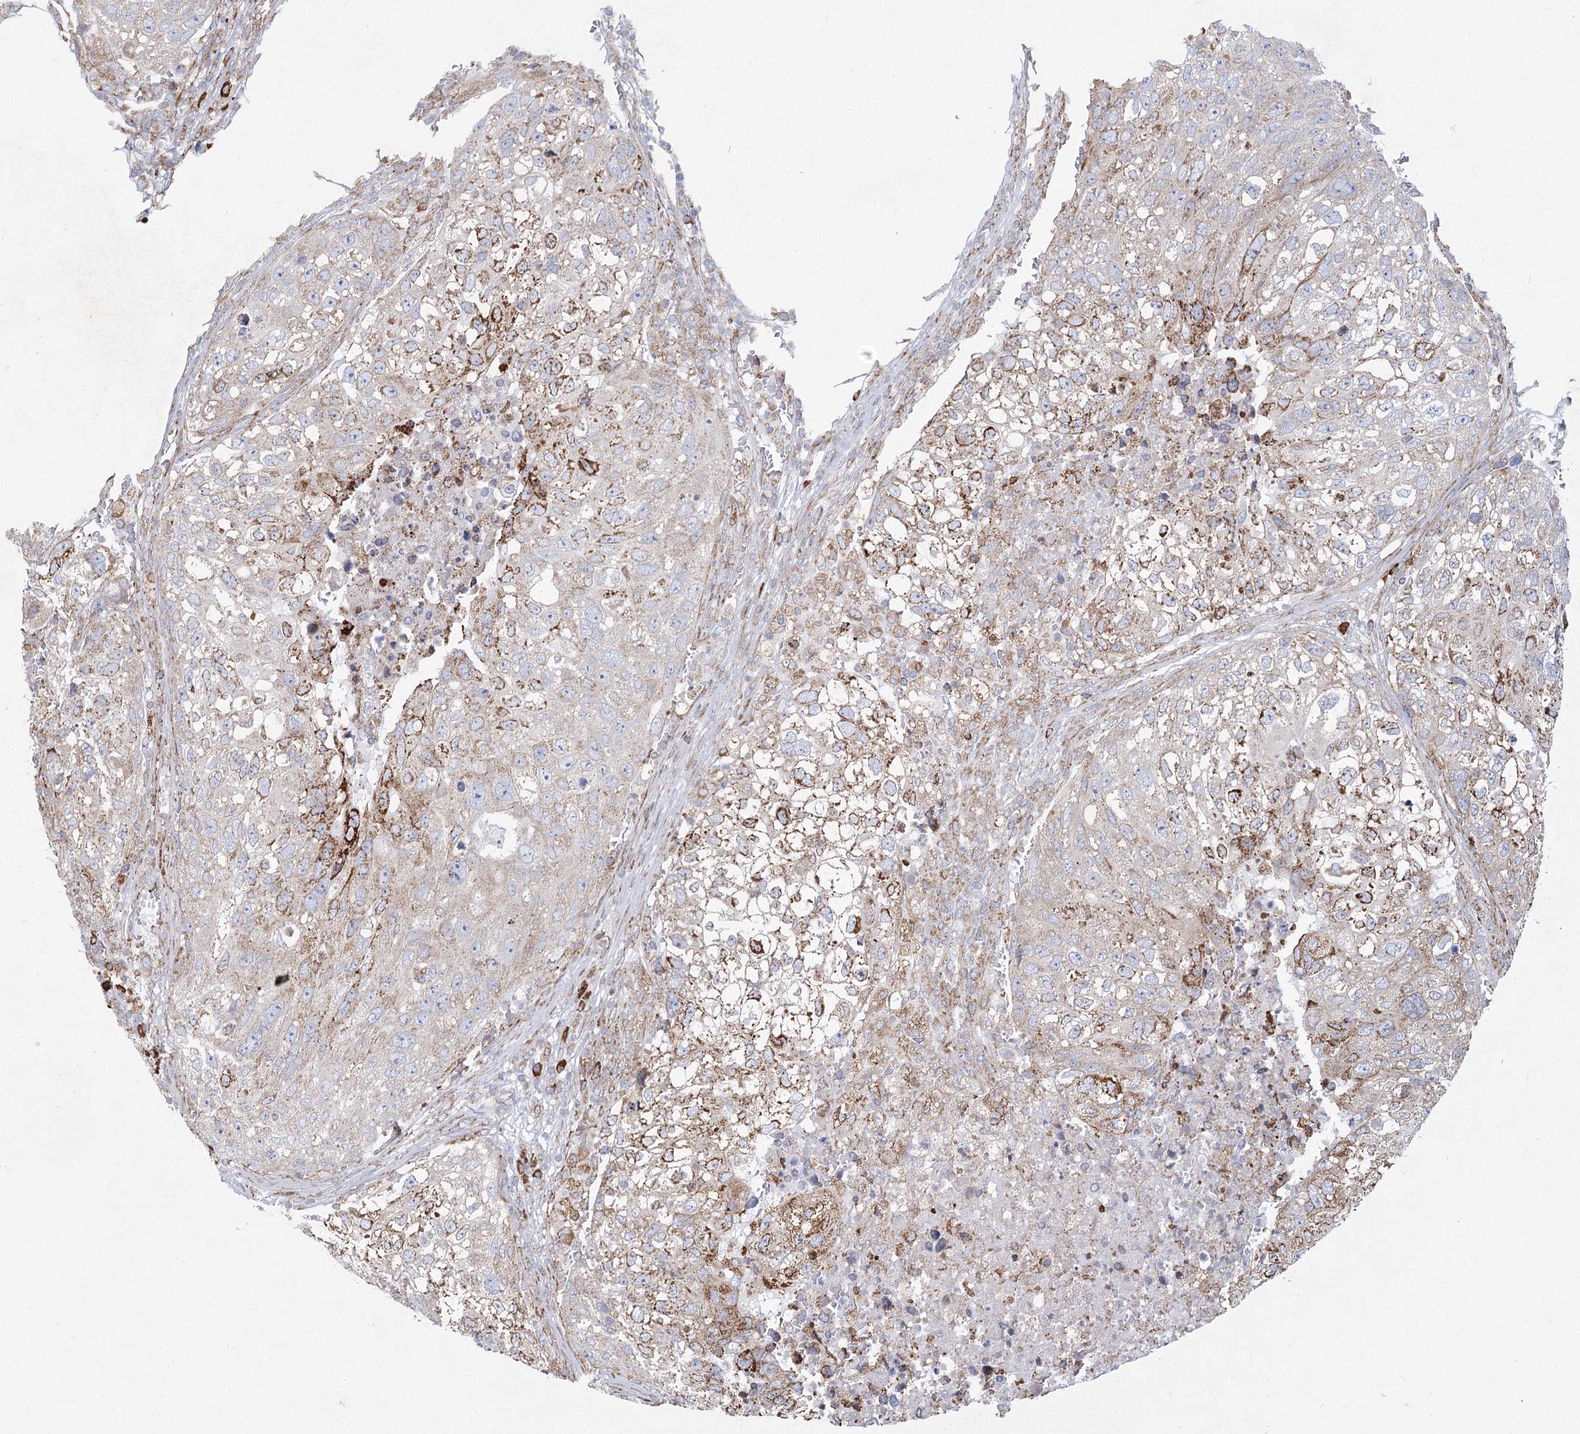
{"staining": {"intensity": "moderate", "quantity": "25%-75%", "location": "cytoplasmic/membranous"}, "tissue": "urothelial cancer", "cell_type": "Tumor cells", "image_type": "cancer", "snomed": [{"axis": "morphology", "description": "Urothelial carcinoma, High grade"}, {"axis": "topography", "description": "Lymph node"}, {"axis": "topography", "description": "Urinary bladder"}], "caption": "IHC photomicrograph of human urothelial cancer stained for a protein (brown), which exhibits medium levels of moderate cytoplasmic/membranous expression in about 25%-75% of tumor cells.", "gene": "NHLRC2", "patient": {"sex": "male", "age": 51}}